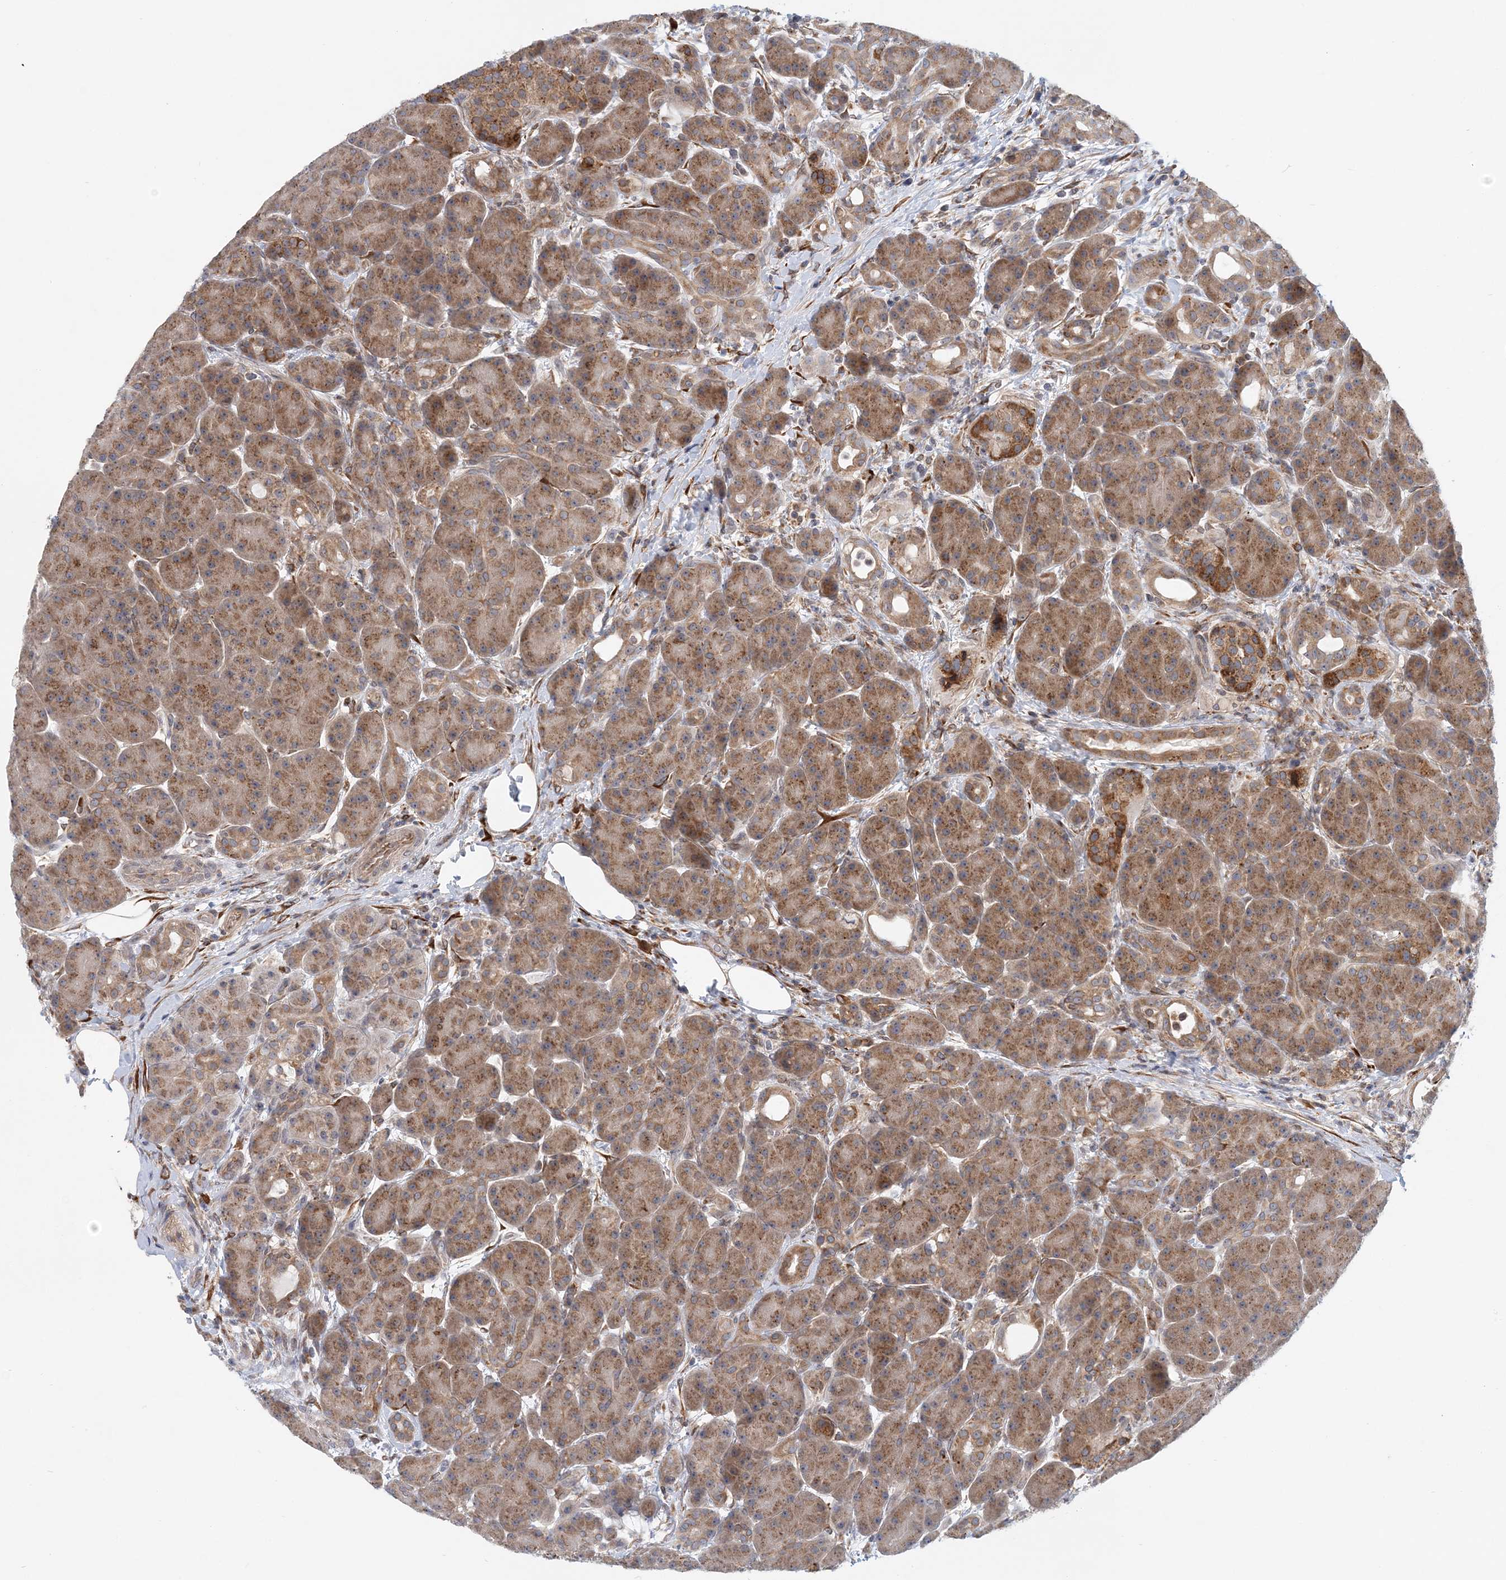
{"staining": {"intensity": "moderate", "quantity": ">75%", "location": "cytoplasmic/membranous"}, "tissue": "pancreas", "cell_type": "Exocrine glandular cells", "image_type": "normal", "snomed": [{"axis": "morphology", "description": "Normal tissue, NOS"}, {"axis": "topography", "description": "Pancreas"}], "caption": "Exocrine glandular cells reveal medium levels of moderate cytoplasmic/membranous staining in approximately >75% of cells in unremarkable pancreas. The staining is performed using DAB (3,3'-diaminobenzidine) brown chromogen to label protein expression. The nuclei are counter-stained blue using hematoxylin.", "gene": "PCYOX1L", "patient": {"sex": "male", "age": 63}}